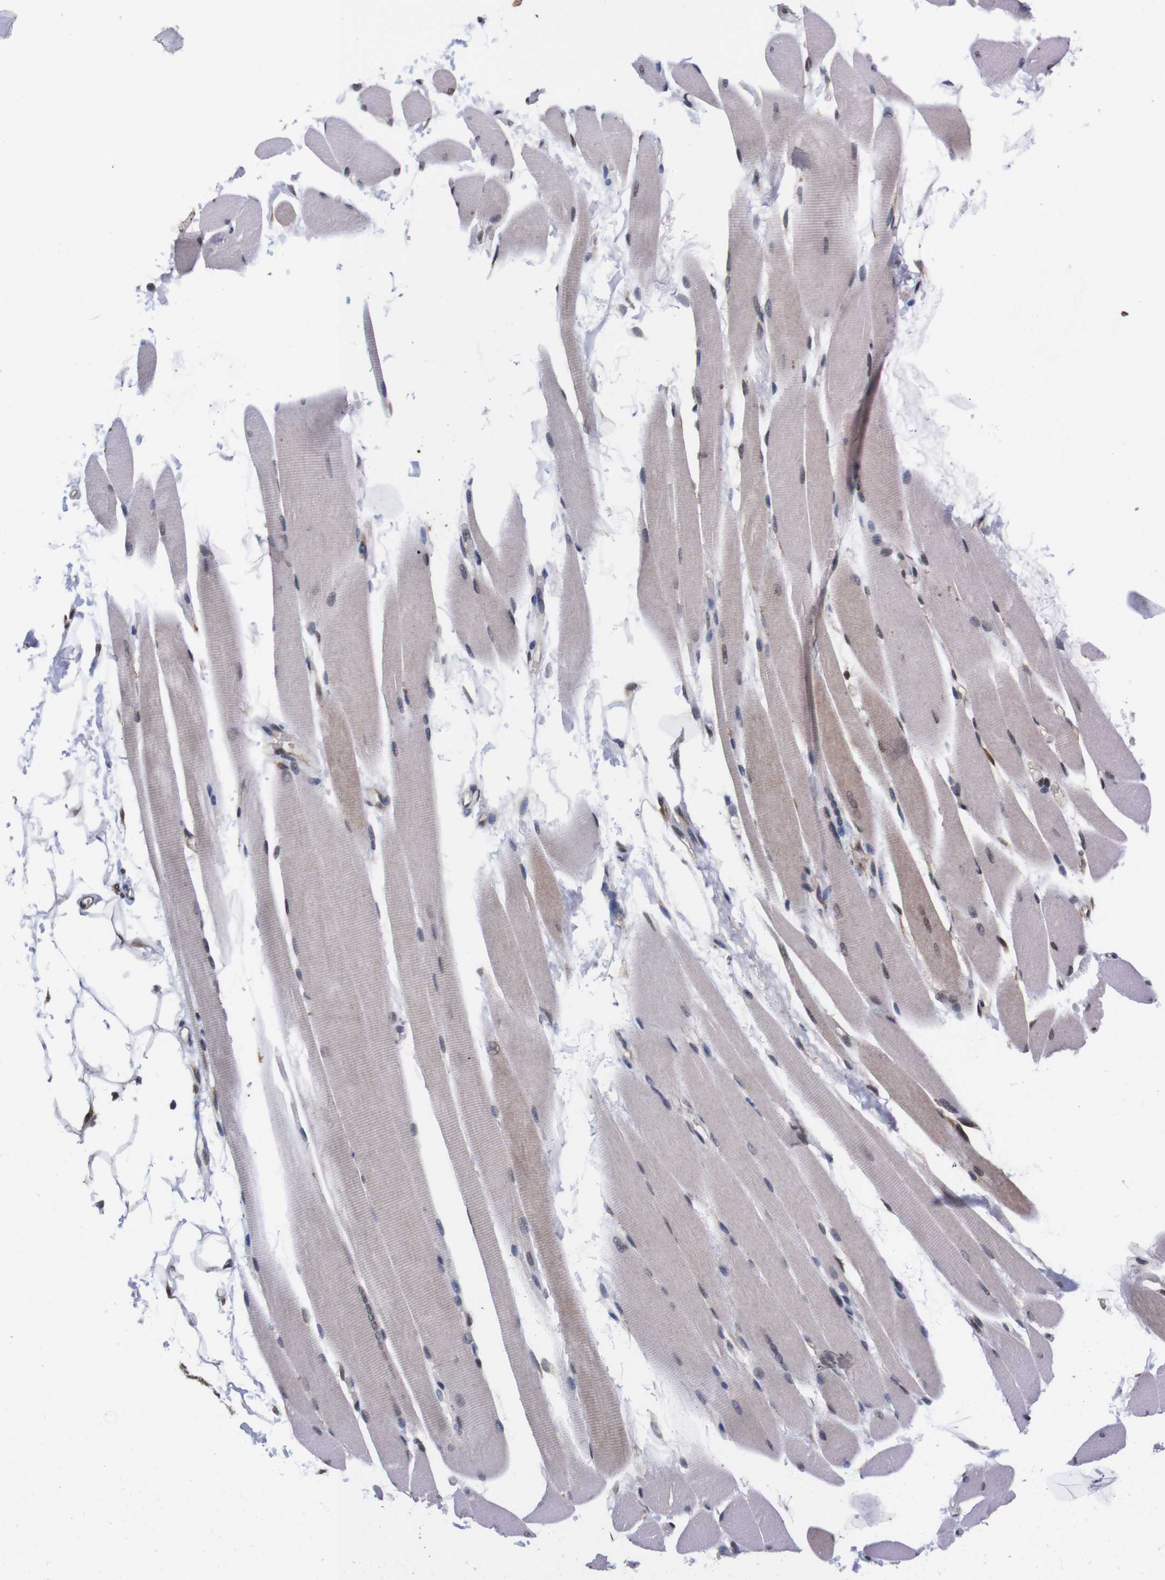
{"staining": {"intensity": "moderate", "quantity": "25%-75%", "location": "cytoplasmic/membranous,nuclear"}, "tissue": "skeletal muscle", "cell_type": "Myocytes", "image_type": "normal", "snomed": [{"axis": "morphology", "description": "Normal tissue, NOS"}, {"axis": "topography", "description": "Skeletal muscle"}, {"axis": "topography", "description": "Oral tissue"}, {"axis": "topography", "description": "Peripheral nerve tissue"}], "caption": "The photomicrograph reveals a brown stain indicating the presence of a protein in the cytoplasmic/membranous,nuclear of myocytes in skeletal muscle. The staining was performed using DAB (3,3'-diaminobenzidine), with brown indicating positive protein expression. Nuclei are stained blue with hematoxylin.", "gene": "UBQLN2", "patient": {"sex": "female", "age": 84}}